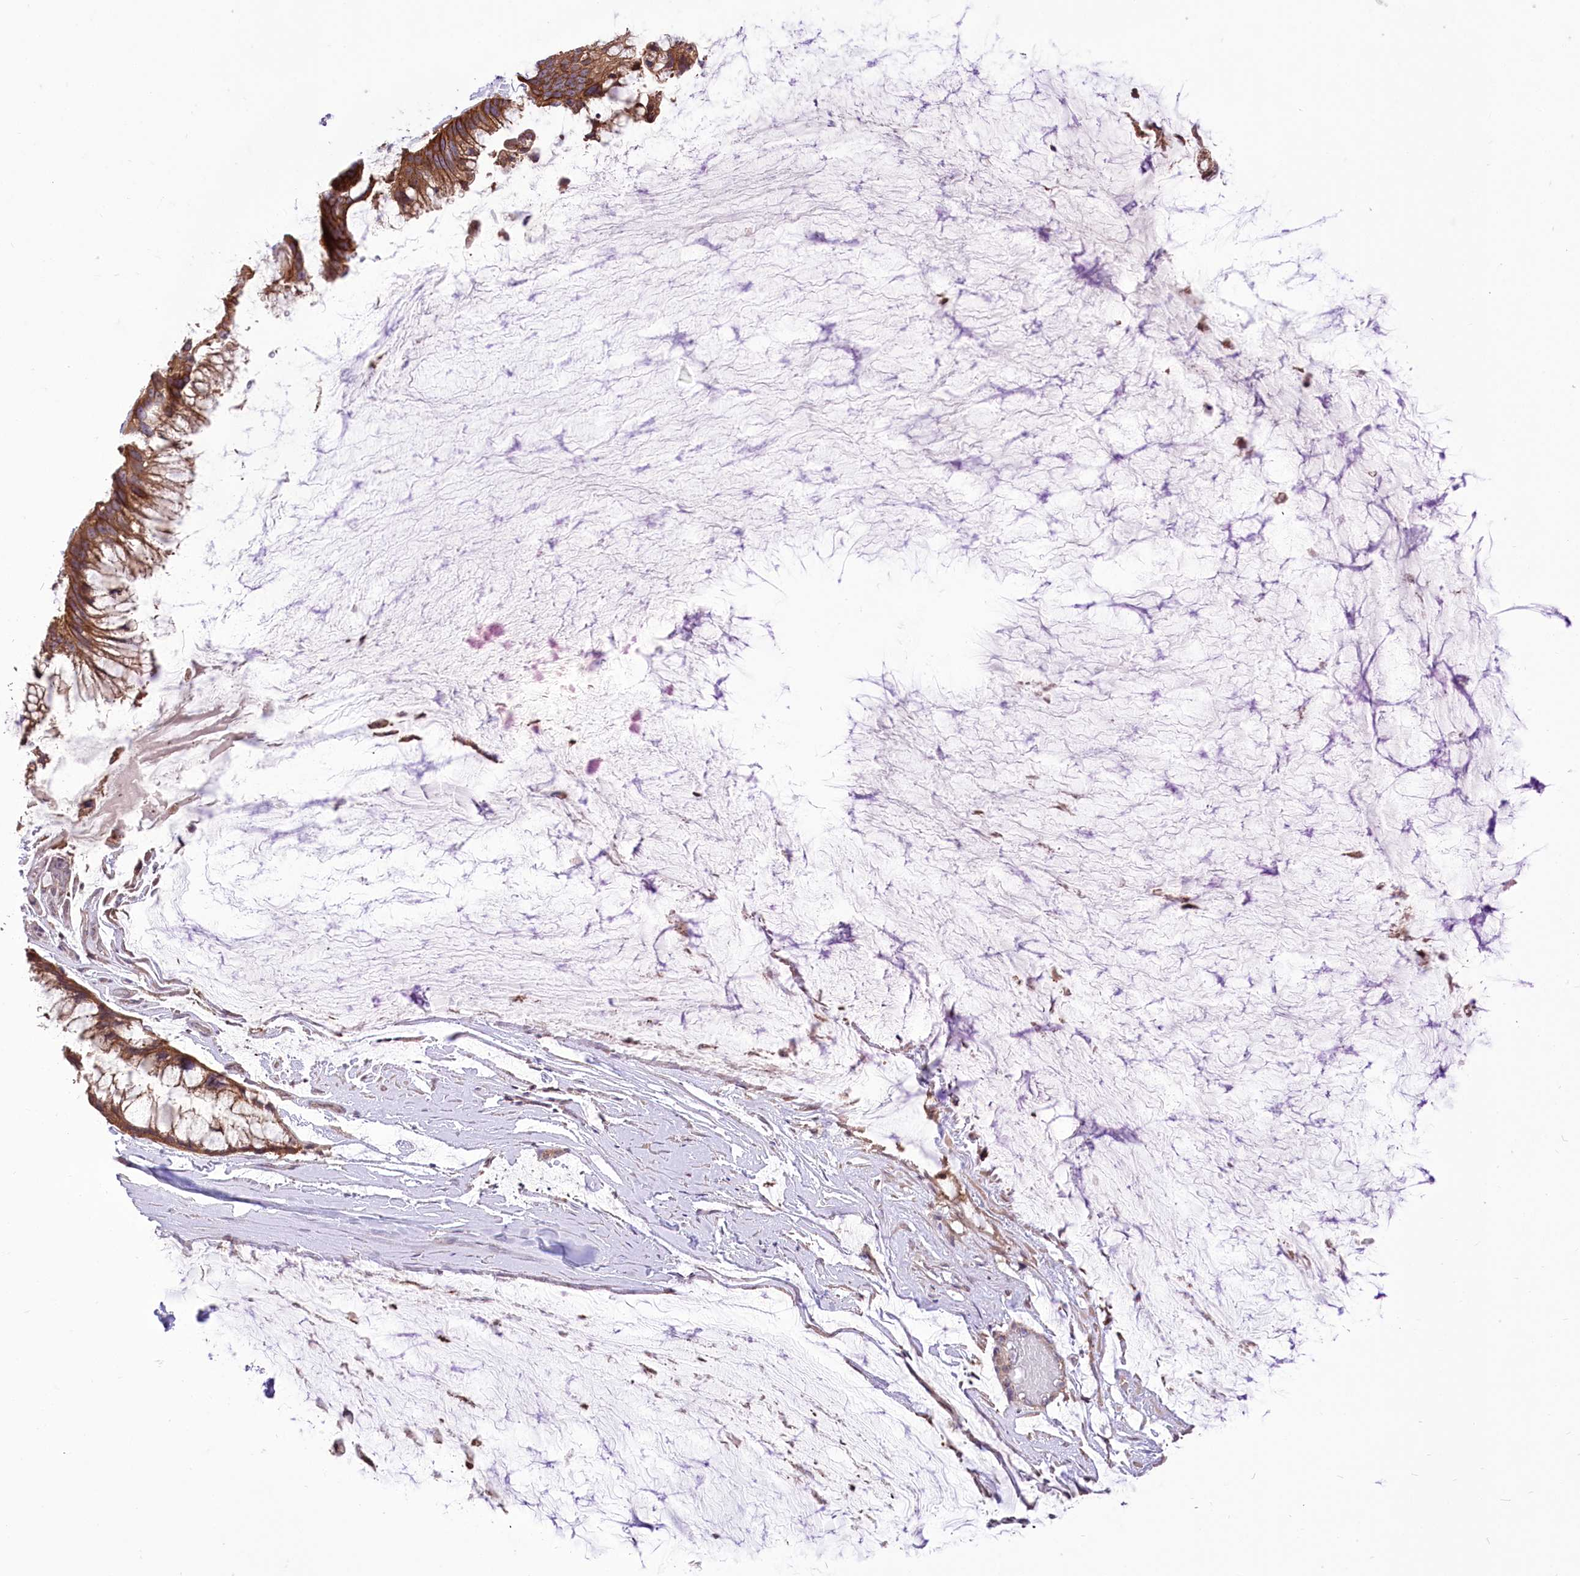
{"staining": {"intensity": "moderate", "quantity": ">75%", "location": "cytoplasmic/membranous"}, "tissue": "ovarian cancer", "cell_type": "Tumor cells", "image_type": "cancer", "snomed": [{"axis": "morphology", "description": "Cystadenocarcinoma, mucinous, NOS"}, {"axis": "topography", "description": "Ovary"}], "caption": "Ovarian cancer (mucinous cystadenocarcinoma) stained for a protein demonstrates moderate cytoplasmic/membranous positivity in tumor cells.", "gene": "XYLB", "patient": {"sex": "female", "age": 39}}